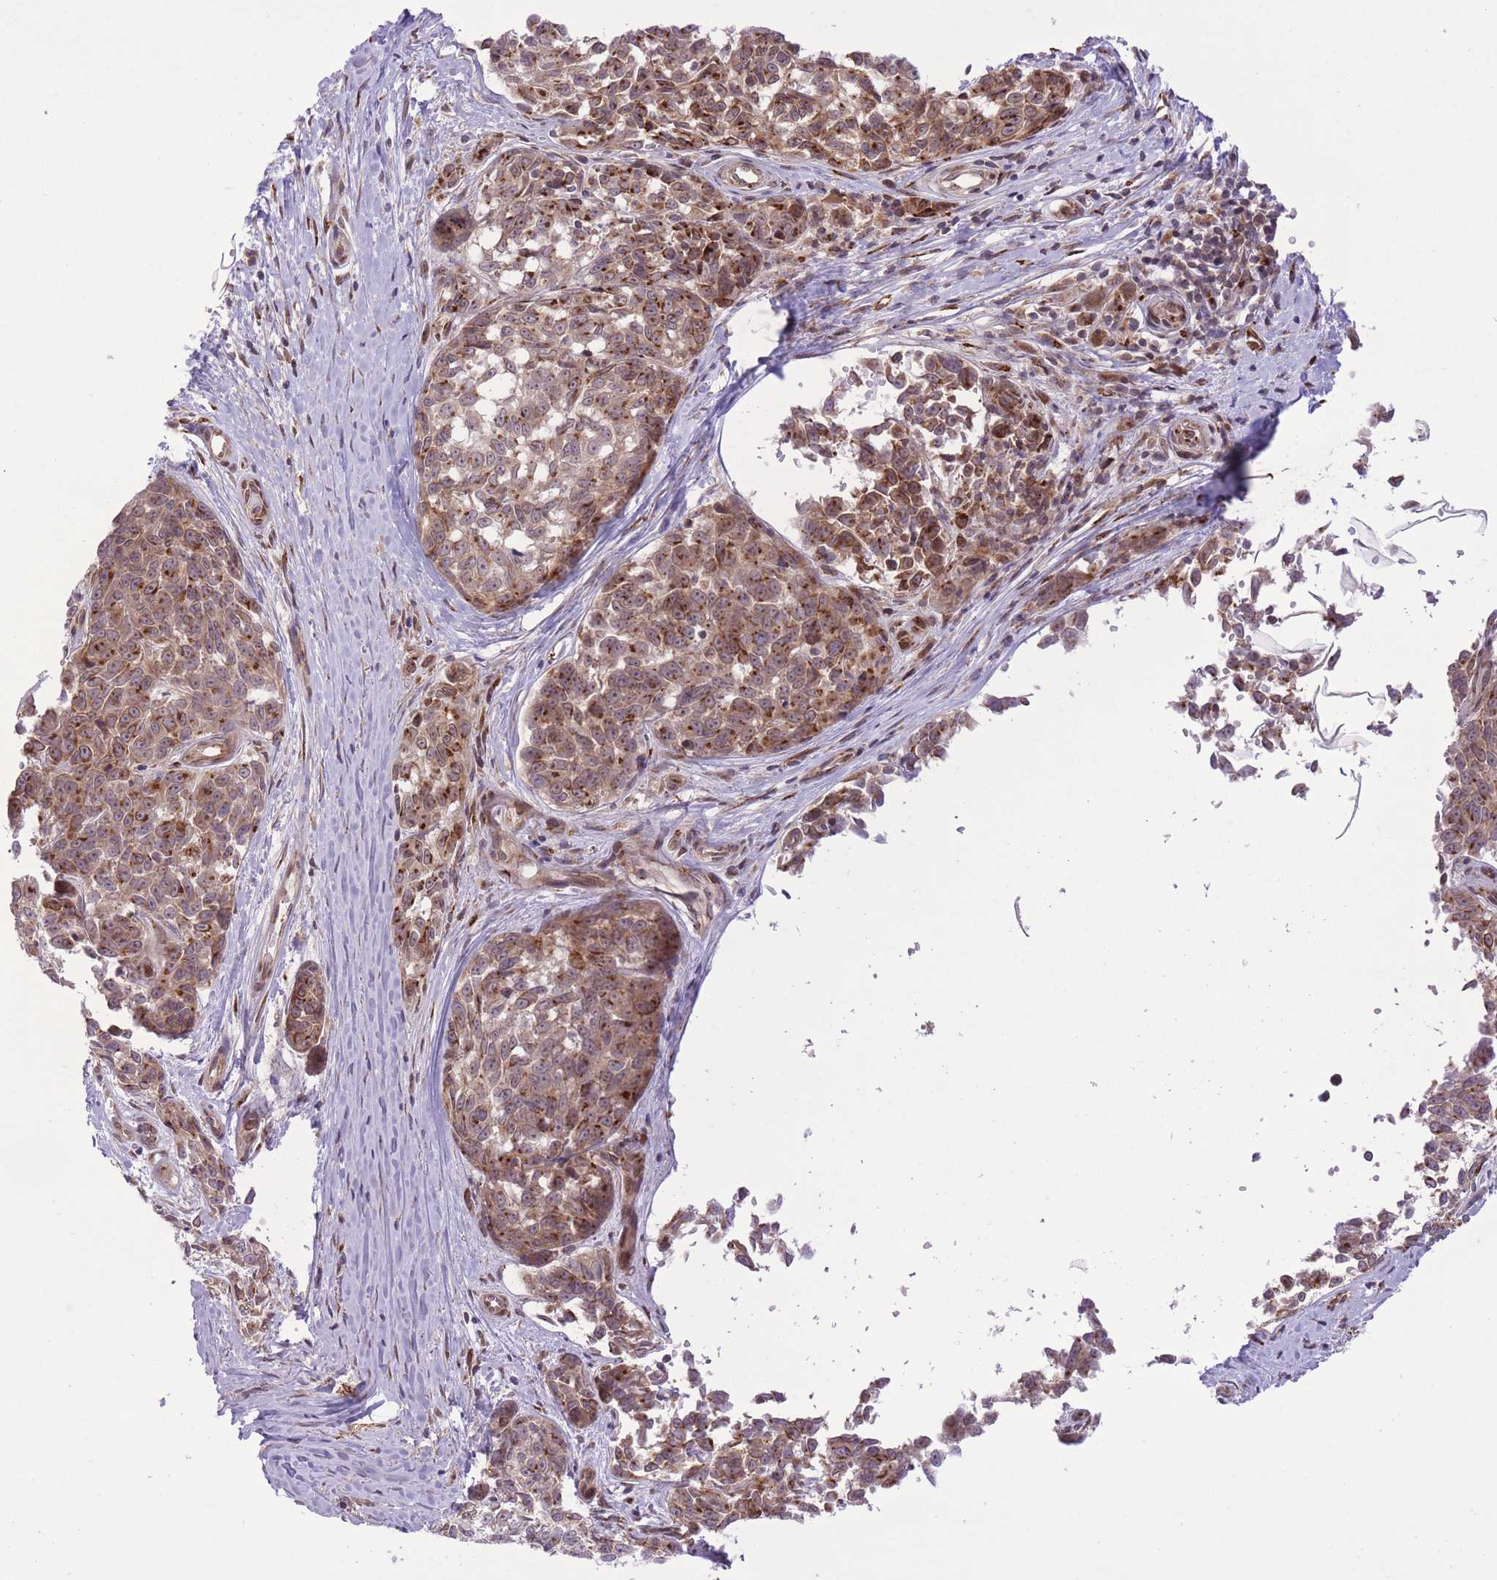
{"staining": {"intensity": "strong", "quantity": ">75%", "location": "cytoplasmic/membranous"}, "tissue": "melanoma", "cell_type": "Tumor cells", "image_type": "cancer", "snomed": [{"axis": "morphology", "description": "Normal tissue, NOS"}, {"axis": "morphology", "description": "Malignant melanoma, NOS"}, {"axis": "topography", "description": "Skin"}], "caption": "Melanoma stained for a protein reveals strong cytoplasmic/membranous positivity in tumor cells.", "gene": "ZBED5", "patient": {"sex": "female", "age": 64}}